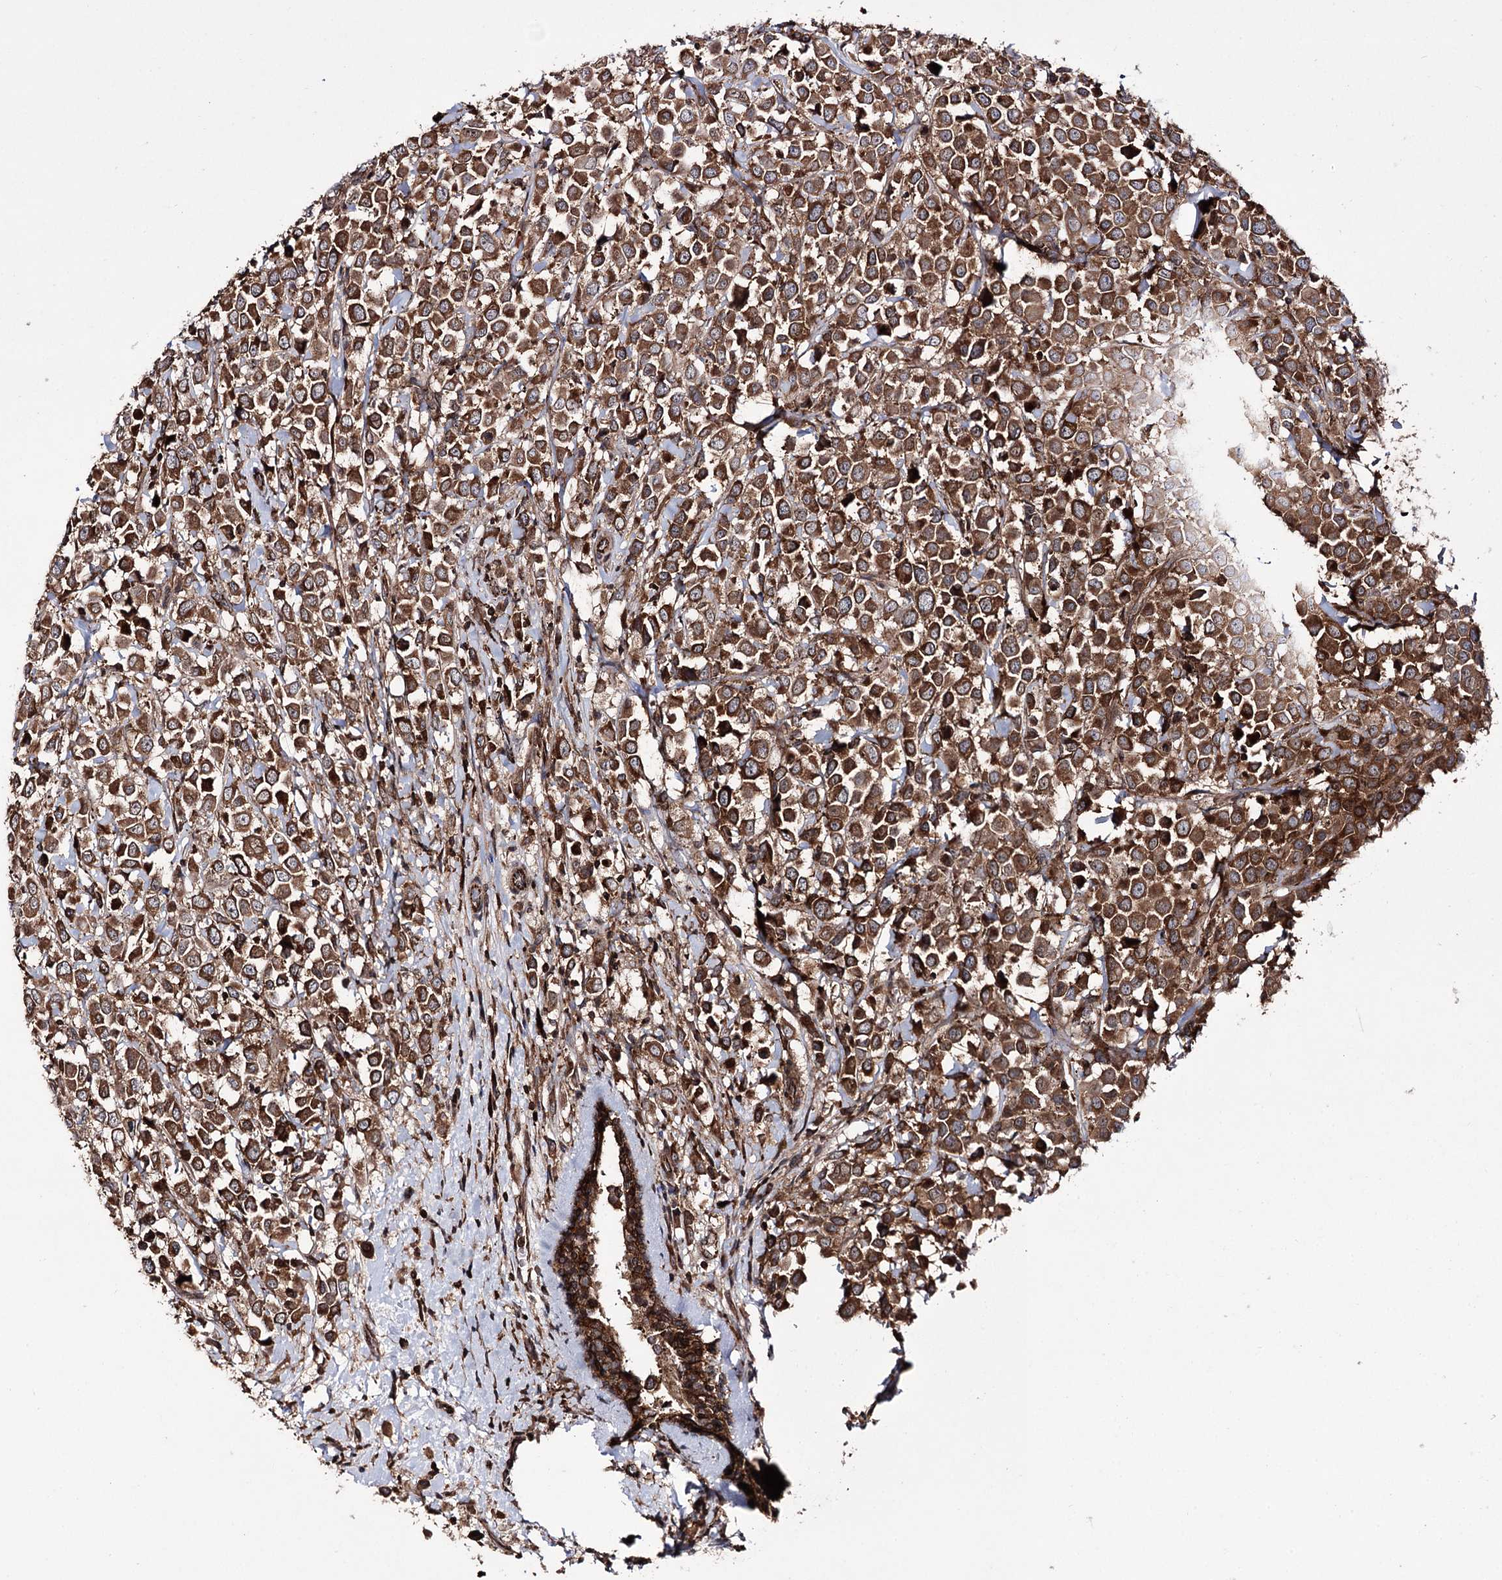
{"staining": {"intensity": "strong", "quantity": ">75%", "location": "cytoplasmic/membranous"}, "tissue": "breast cancer", "cell_type": "Tumor cells", "image_type": "cancer", "snomed": [{"axis": "morphology", "description": "Duct carcinoma"}, {"axis": "topography", "description": "Breast"}], "caption": "DAB immunohistochemical staining of breast cancer (intraductal carcinoma) shows strong cytoplasmic/membranous protein positivity in about >75% of tumor cells.", "gene": "DHX29", "patient": {"sex": "female", "age": 61}}